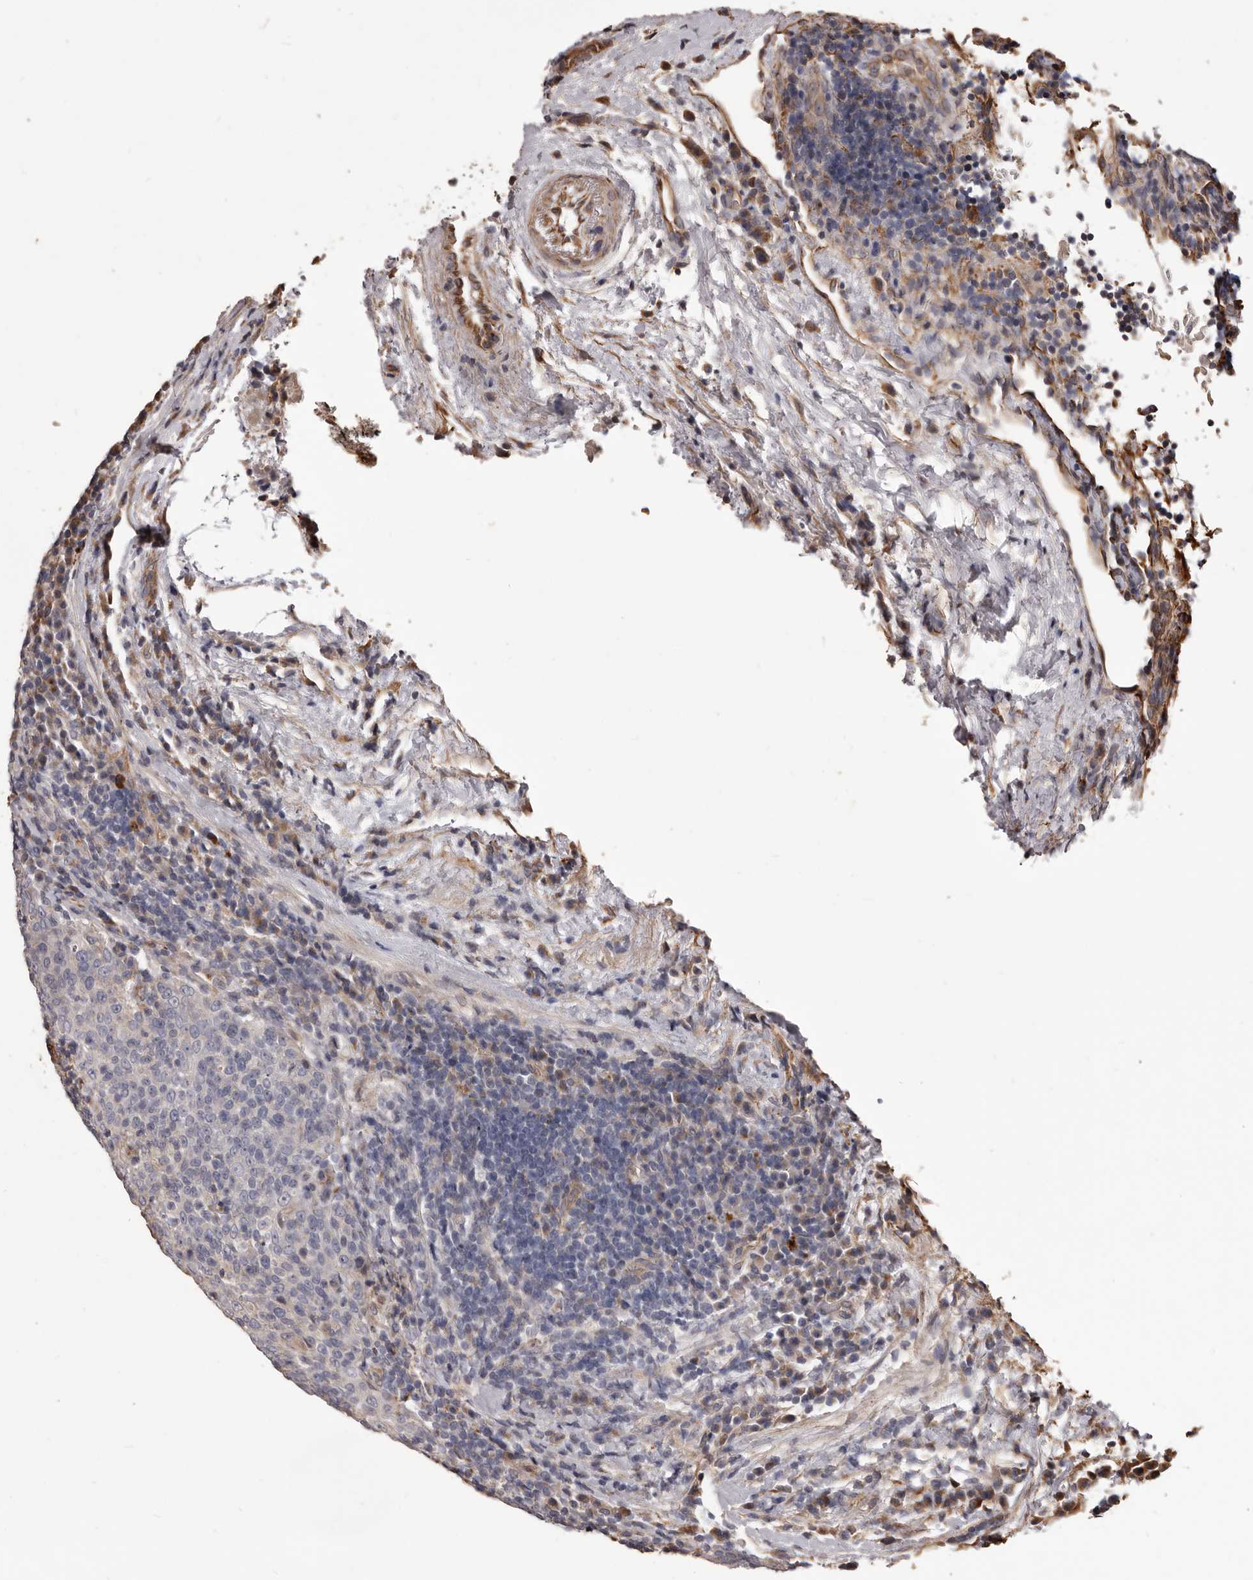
{"staining": {"intensity": "negative", "quantity": "none", "location": "none"}, "tissue": "head and neck cancer", "cell_type": "Tumor cells", "image_type": "cancer", "snomed": [{"axis": "morphology", "description": "Squamous cell carcinoma, NOS"}, {"axis": "morphology", "description": "Squamous cell carcinoma, metastatic, NOS"}, {"axis": "topography", "description": "Lymph node"}, {"axis": "topography", "description": "Head-Neck"}], "caption": "Immunohistochemistry of squamous cell carcinoma (head and neck) demonstrates no staining in tumor cells.", "gene": "ALPK1", "patient": {"sex": "male", "age": 62}}